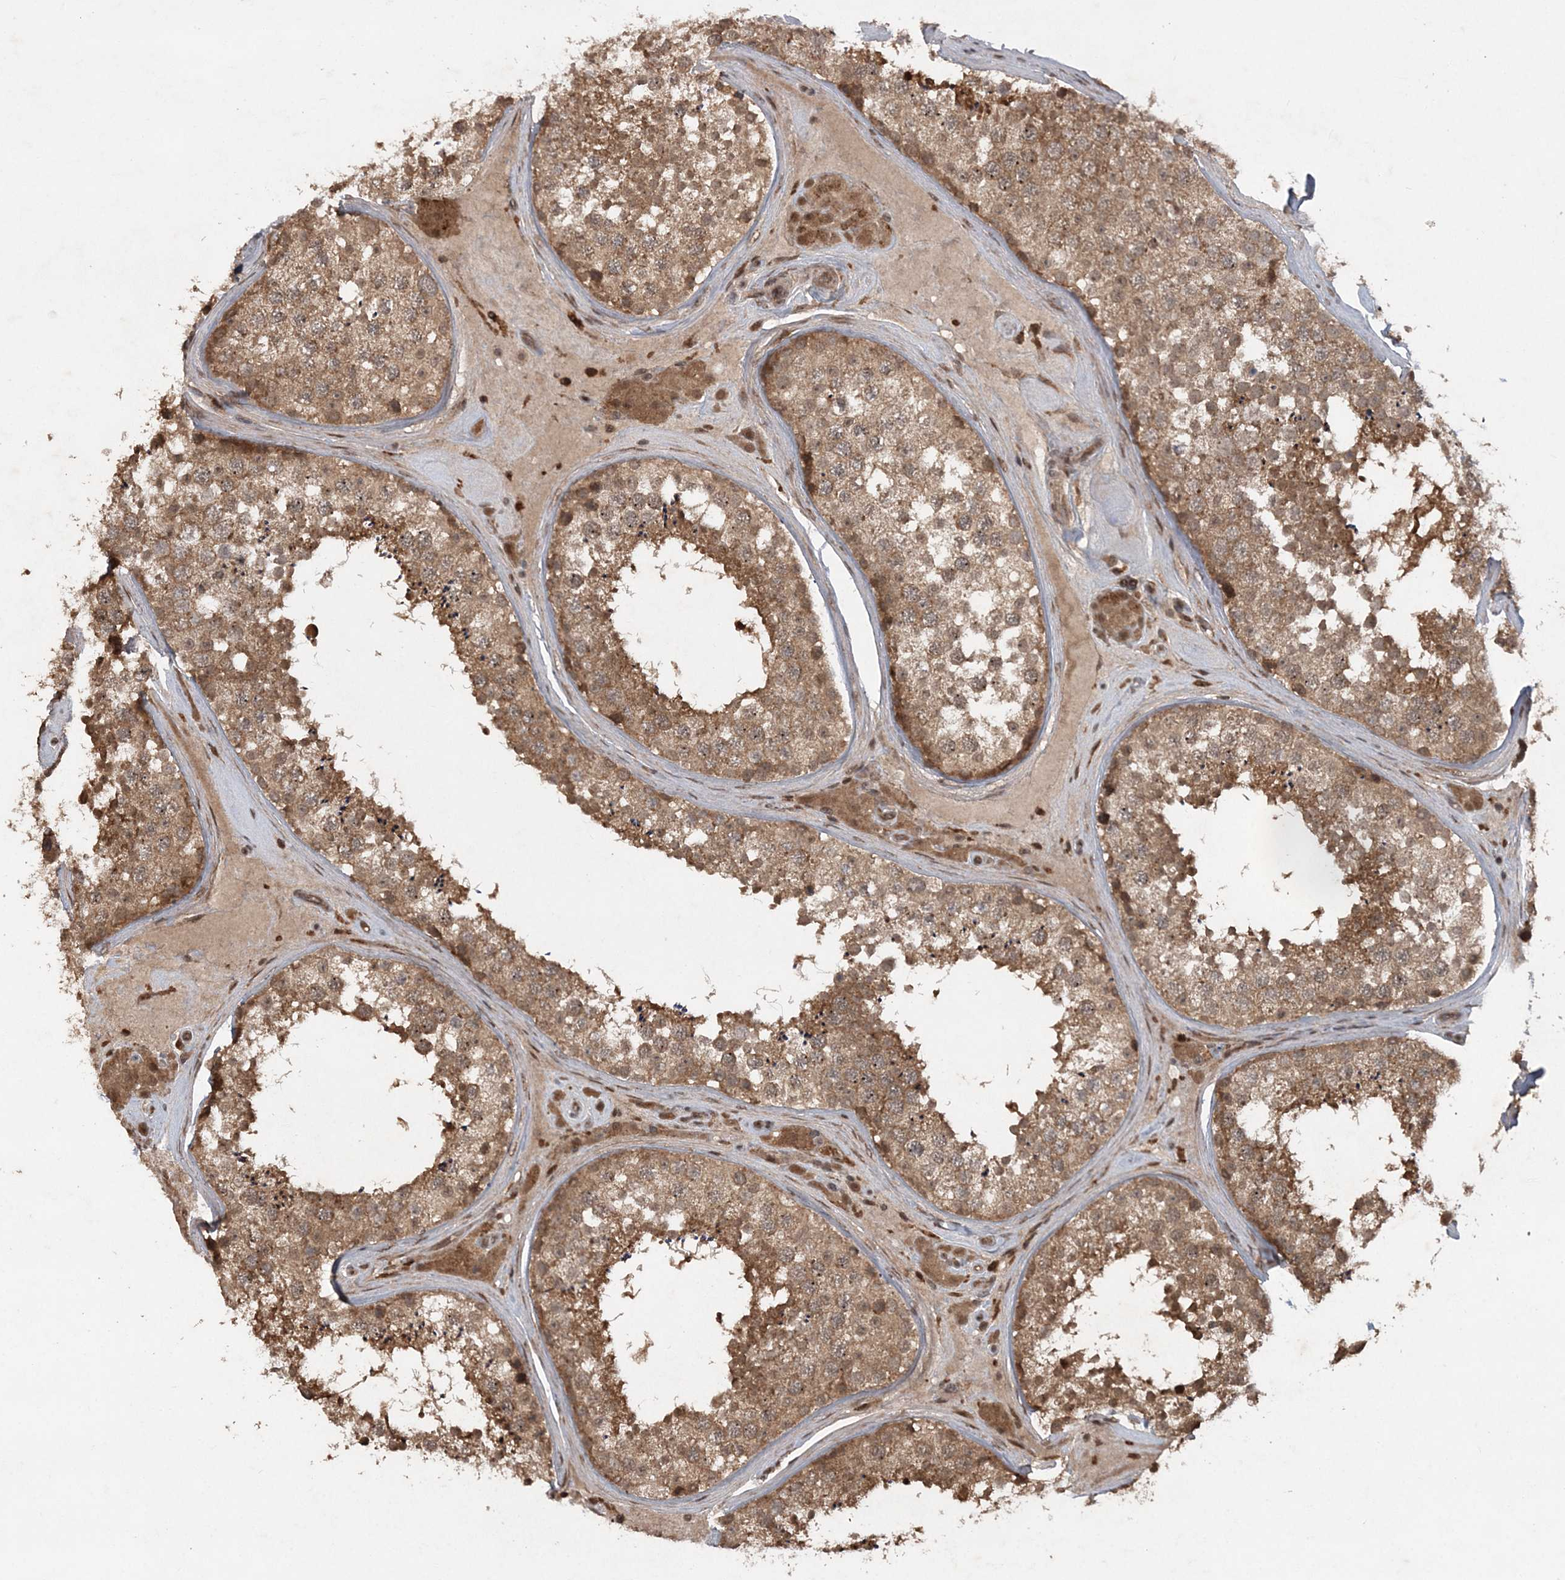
{"staining": {"intensity": "moderate", "quantity": ">75%", "location": "cytoplasmic/membranous,nuclear"}, "tissue": "testis", "cell_type": "Cells in seminiferous ducts", "image_type": "normal", "snomed": [{"axis": "morphology", "description": "Normal tissue, NOS"}, {"axis": "topography", "description": "Testis"}], "caption": "Testis stained for a protein (brown) demonstrates moderate cytoplasmic/membranous,nuclear positive staining in approximately >75% of cells in seminiferous ducts.", "gene": "LACC1", "patient": {"sex": "male", "age": 46}}